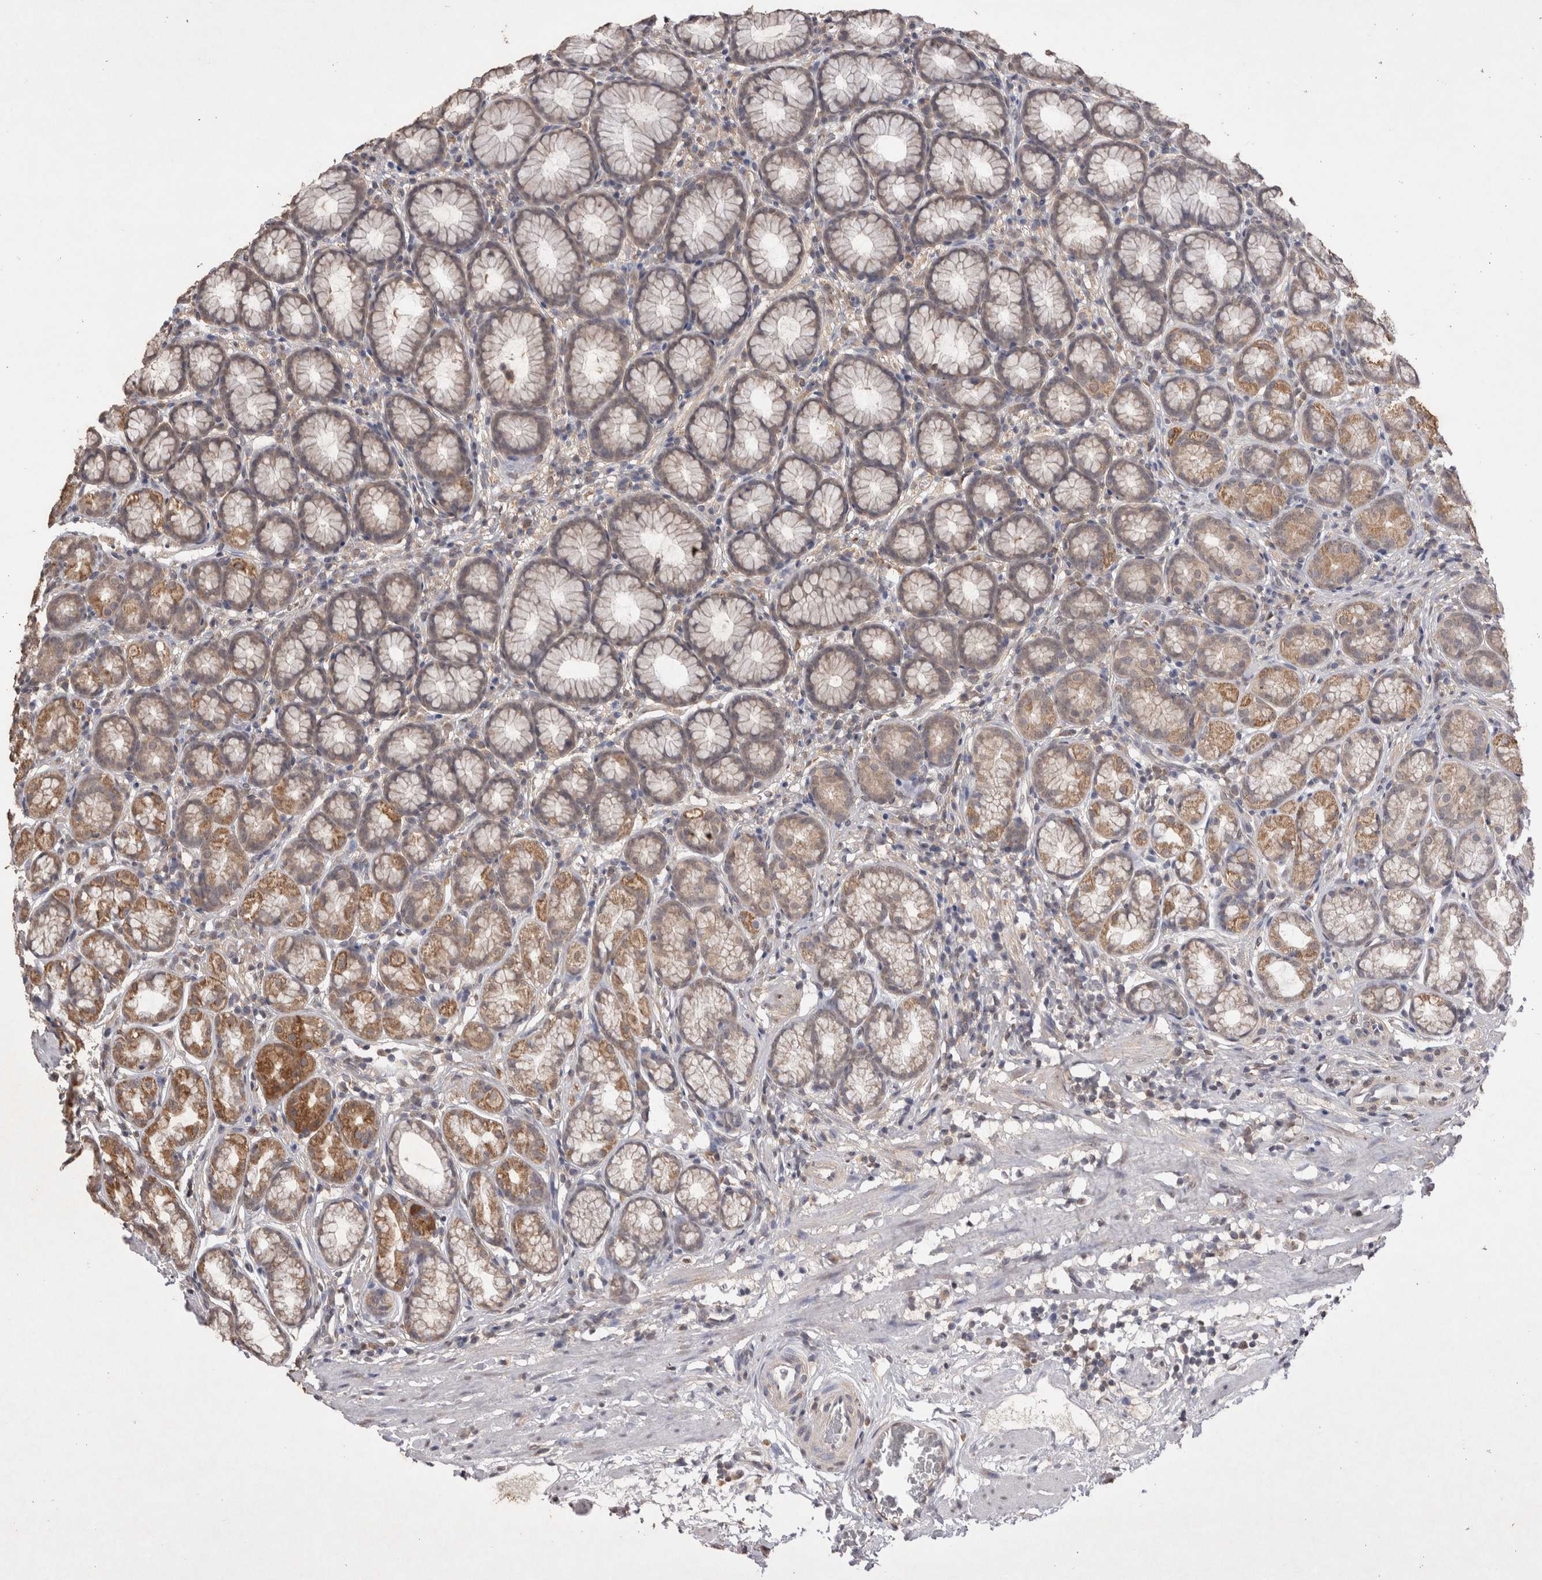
{"staining": {"intensity": "moderate", "quantity": ">75%", "location": "cytoplasmic/membranous"}, "tissue": "stomach", "cell_type": "Glandular cells", "image_type": "normal", "snomed": [{"axis": "morphology", "description": "Normal tissue, NOS"}, {"axis": "topography", "description": "Stomach"}], "caption": "Protein staining reveals moderate cytoplasmic/membranous expression in about >75% of glandular cells in normal stomach. (DAB (3,3'-diaminobenzidine) IHC with brightfield microscopy, high magnification).", "gene": "GRK5", "patient": {"sex": "male", "age": 42}}